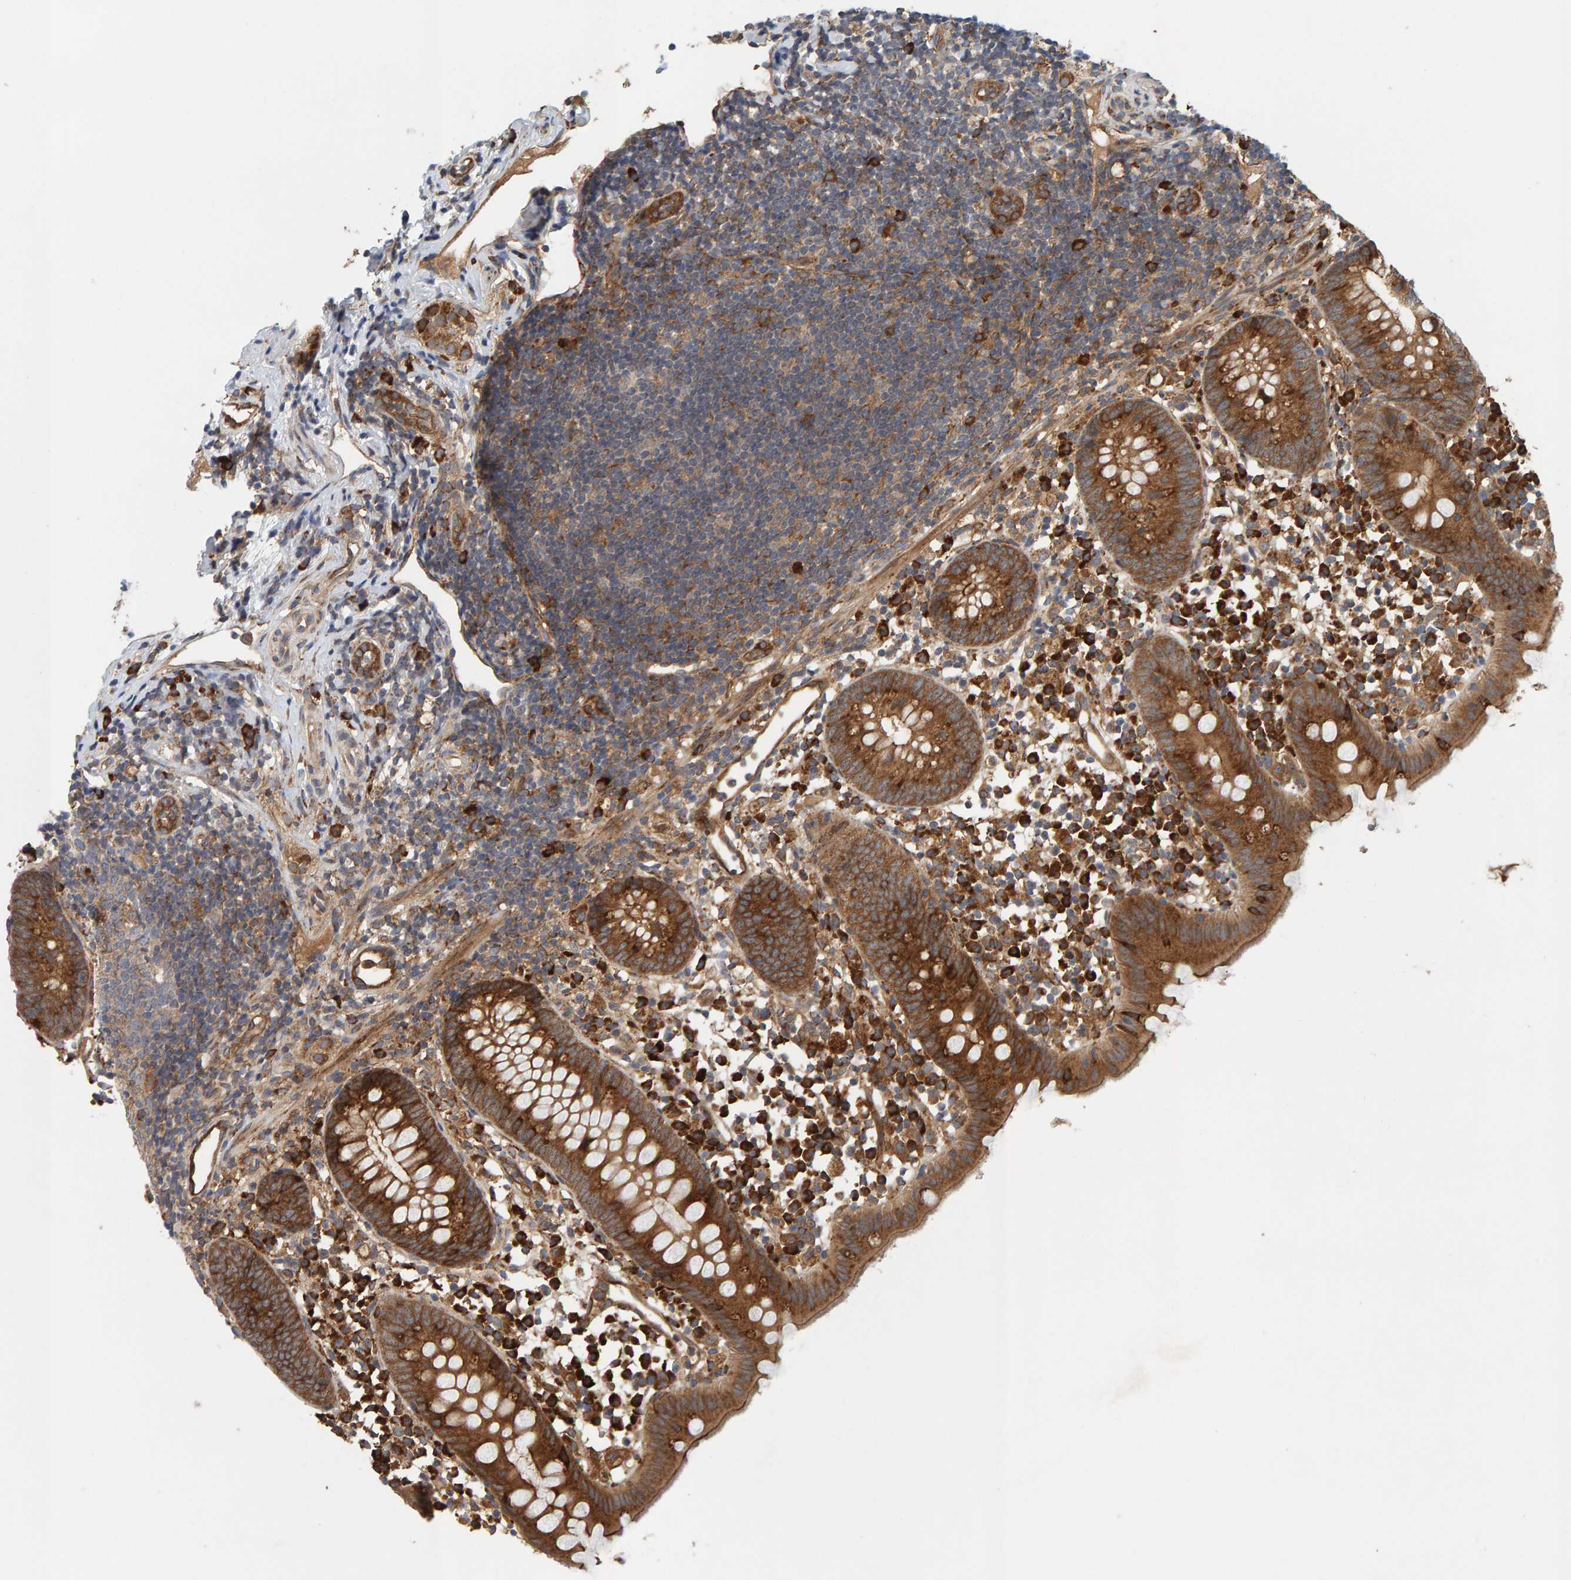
{"staining": {"intensity": "strong", "quantity": ">75%", "location": "cytoplasmic/membranous"}, "tissue": "appendix", "cell_type": "Glandular cells", "image_type": "normal", "snomed": [{"axis": "morphology", "description": "Normal tissue, NOS"}, {"axis": "topography", "description": "Appendix"}], "caption": "A photomicrograph of appendix stained for a protein exhibits strong cytoplasmic/membranous brown staining in glandular cells. (Stains: DAB (3,3'-diaminobenzidine) in brown, nuclei in blue, Microscopy: brightfield microscopy at high magnification).", "gene": "BAIAP2", "patient": {"sex": "female", "age": 20}}